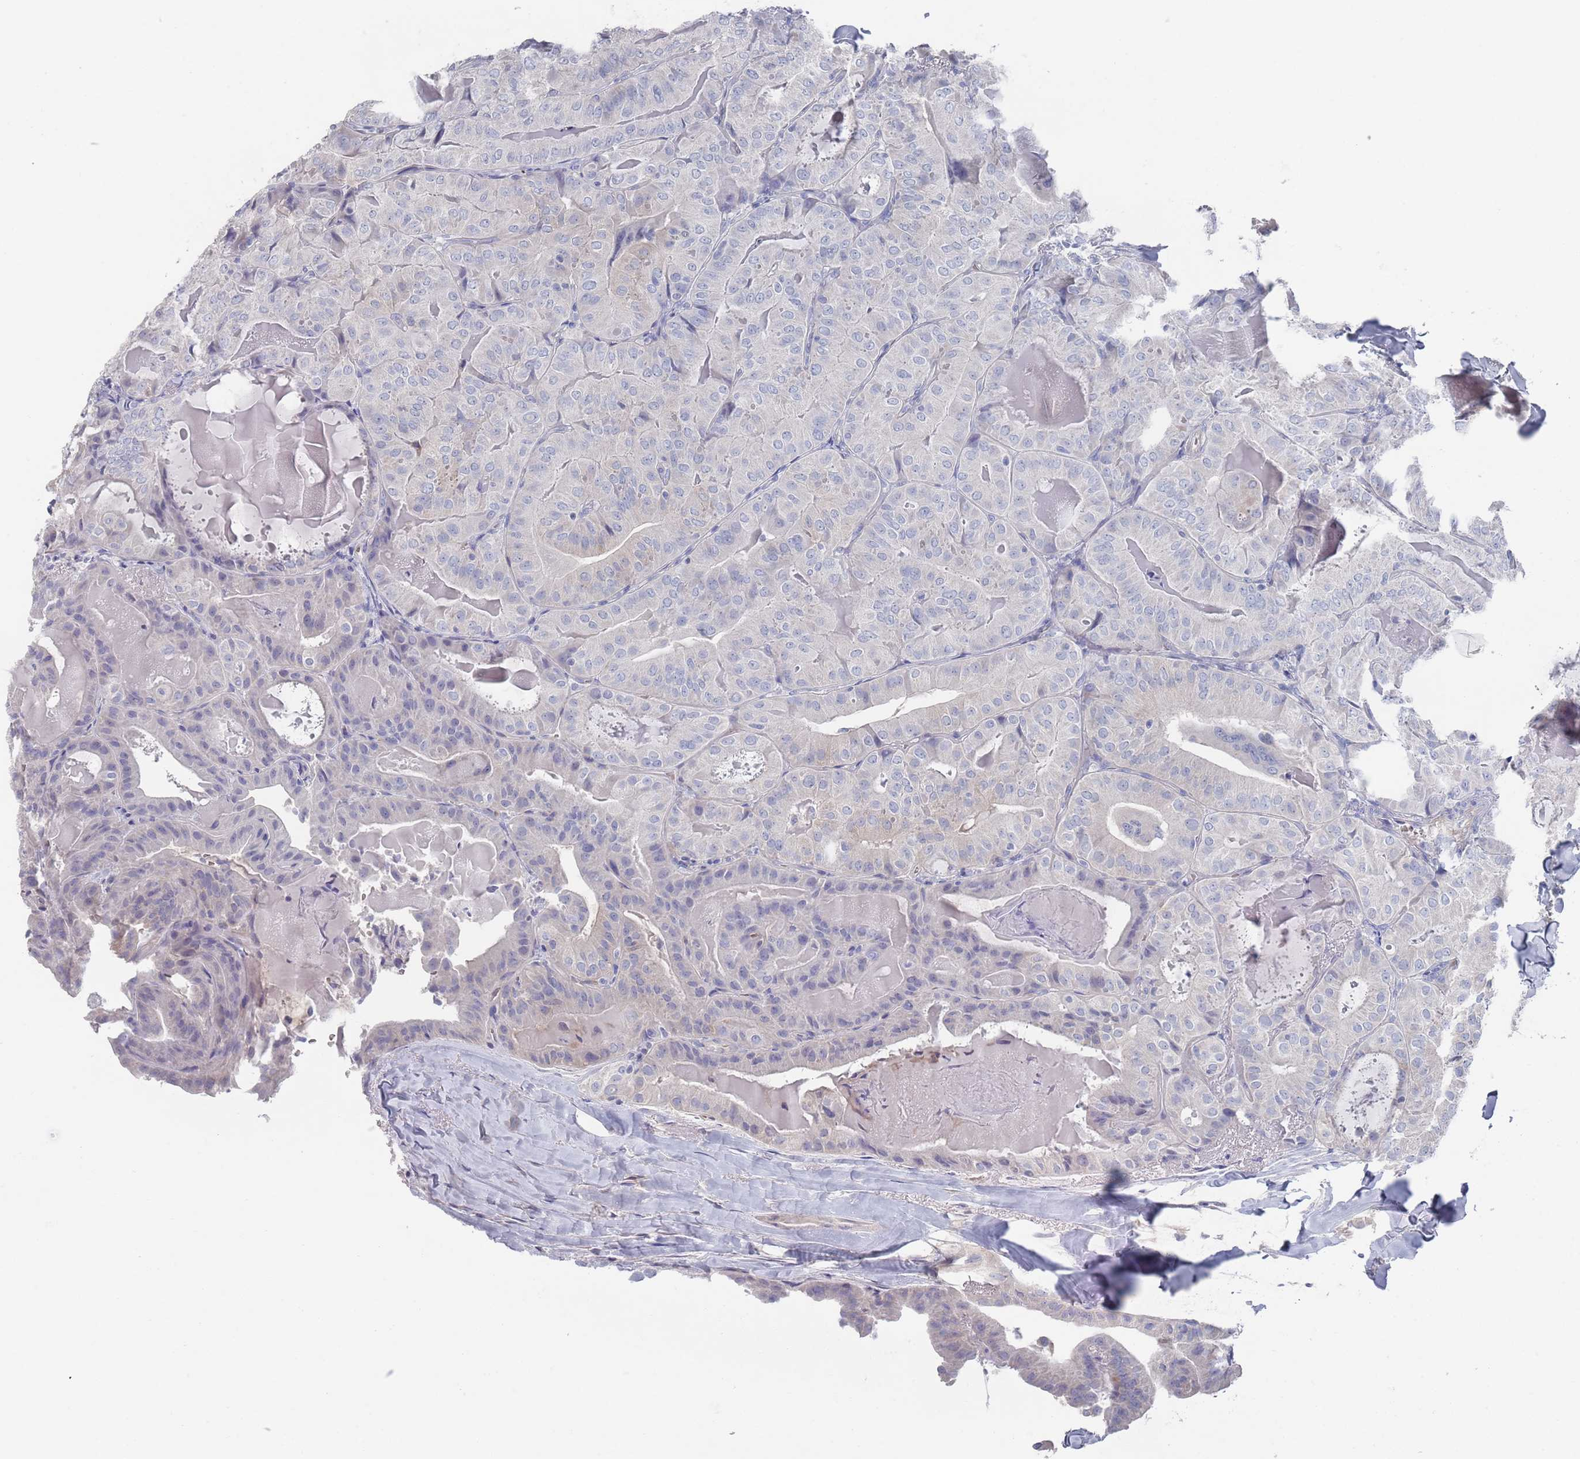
{"staining": {"intensity": "negative", "quantity": "none", "location": "none"}, "tissue": "thyroid cancer", "cell_type": "Tumor cells", "image_type": "cancer", "snomed": [{"axis": "morphology", "description": "Papillary adenocarcinoma, NOS"}, {"axis": "topography", "description": "Thyroid gland"}], "caption": "High magnification brightfield microscopy of papillary adenocarcinoma (thyroid) stained with DAB (3,3'-diaminobenzidine) (brown) and counterstained with hematoxylin (blue): tumor cells show no significant expression. (DAB IHC, high magnification).", "gene": "TMCO3", "patient": {"sex": "female", "age": 68}}